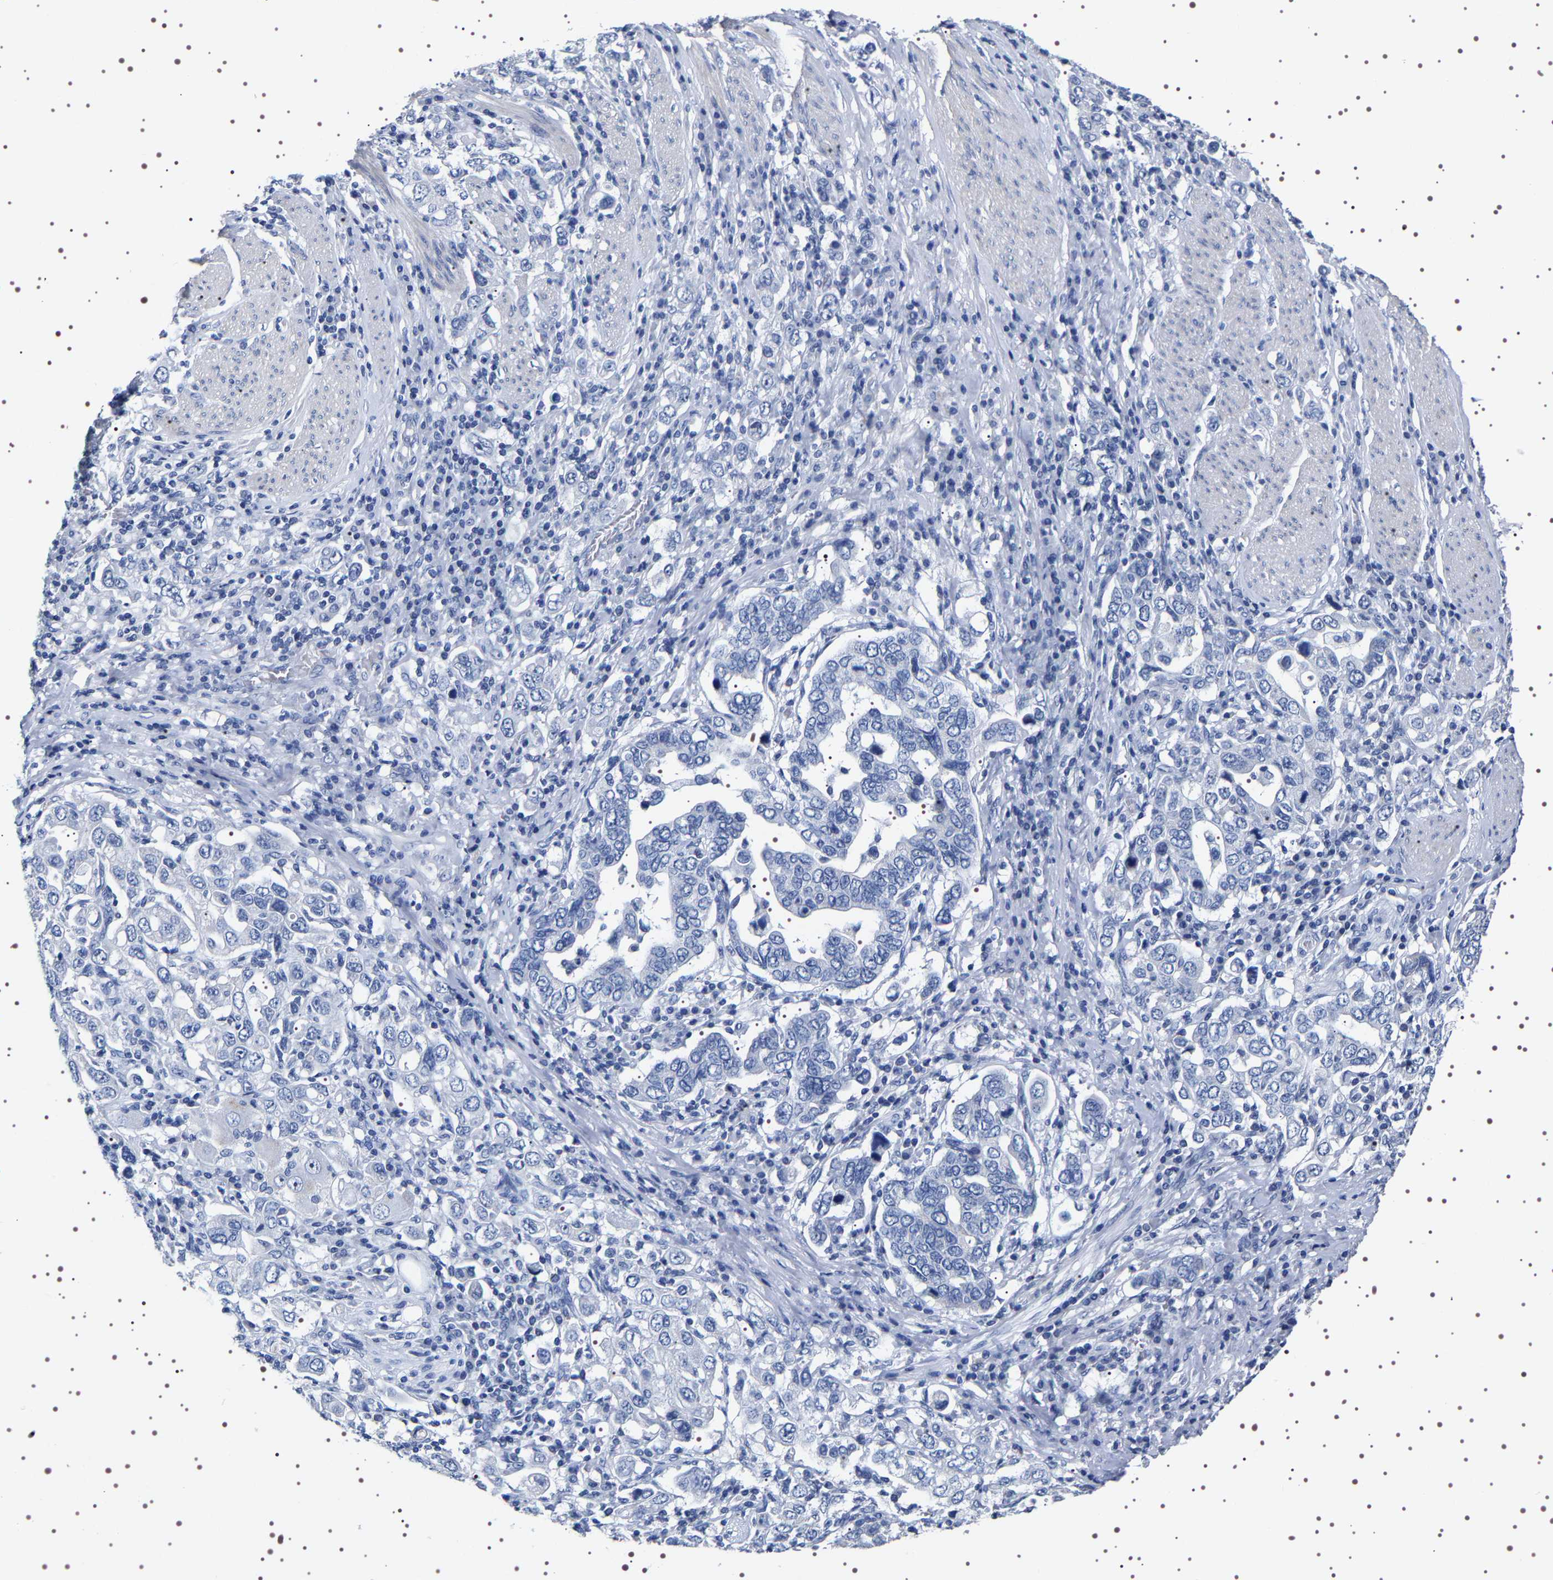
{"staining": {"intensity": "negative", "quantity": "none", "location": "none"}, "tissue": "stomach cancer", "cell_type": "Tumor cells", "image_type": "cancer", "snomed": [{"axis": "morphology", "description": "Adenocarcinoma, NOS"}, {"axis": "topography", "description": "Stomach, upper"}], "caption": "Immunohistochemistry (IHC) photomicrograph of human stomach cancer stained for a protein (brown), which reveals no staining in tumor cells.", "gene": "UBQLN3", "patient": {"sex": "male", "age": 62}}